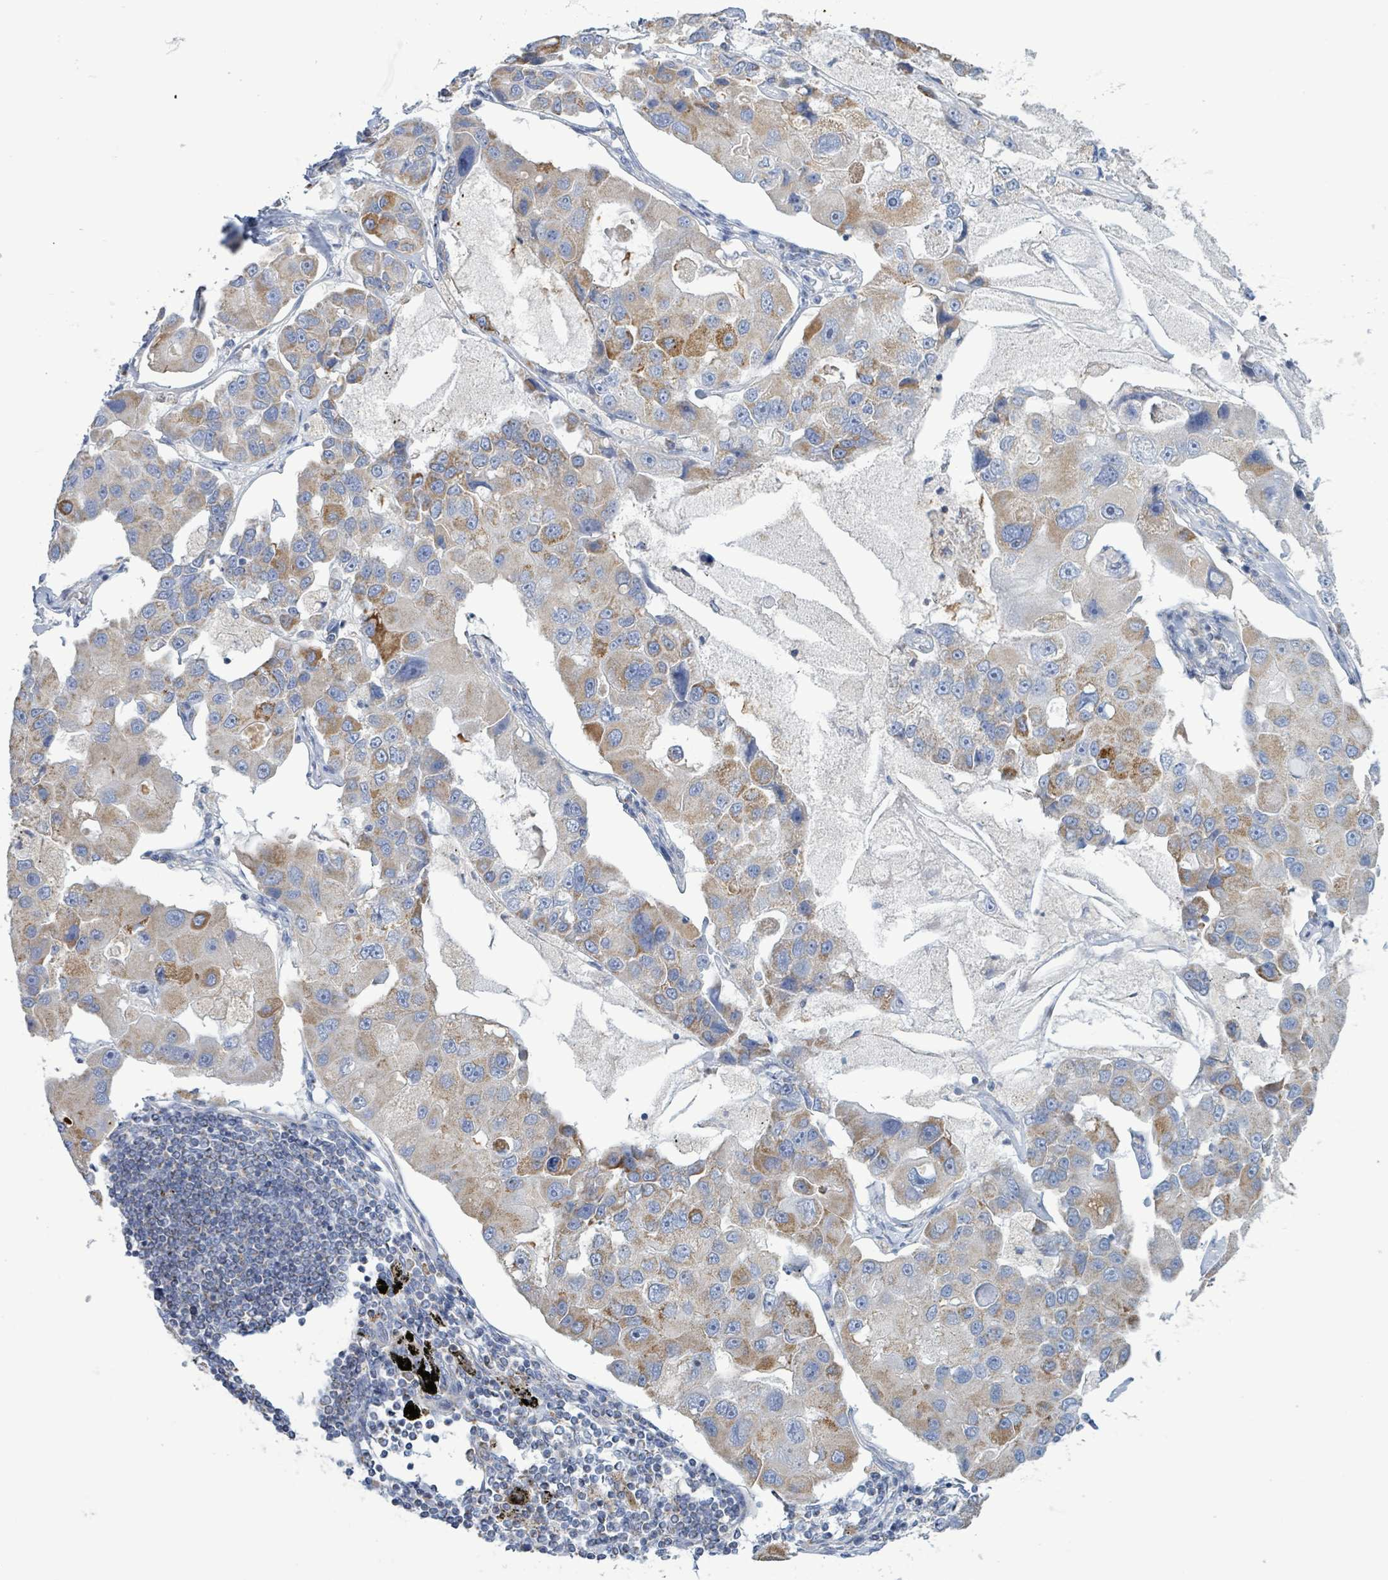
{"staining": {"intensity": "moderate", "quantity": "<25%", "location": "cytoplasmic/membranous"}, "tissue": "lung cancer", "cell_type": "Tumor cells", "image_type": "cancer", "snomed": [{"axis": "morphology", "description": "Adenocarcinoma, NOS"}, {"axis": "topography", "description": "Lung"}], "caption": "Brown immunohistochemical staining in human lung cancer reveals moderate cytoplasmic/membranous staining in approximately <25% of tumor cells.", "gene": "AKR1C4", "patient": {"sex": "female", "age": 54}}